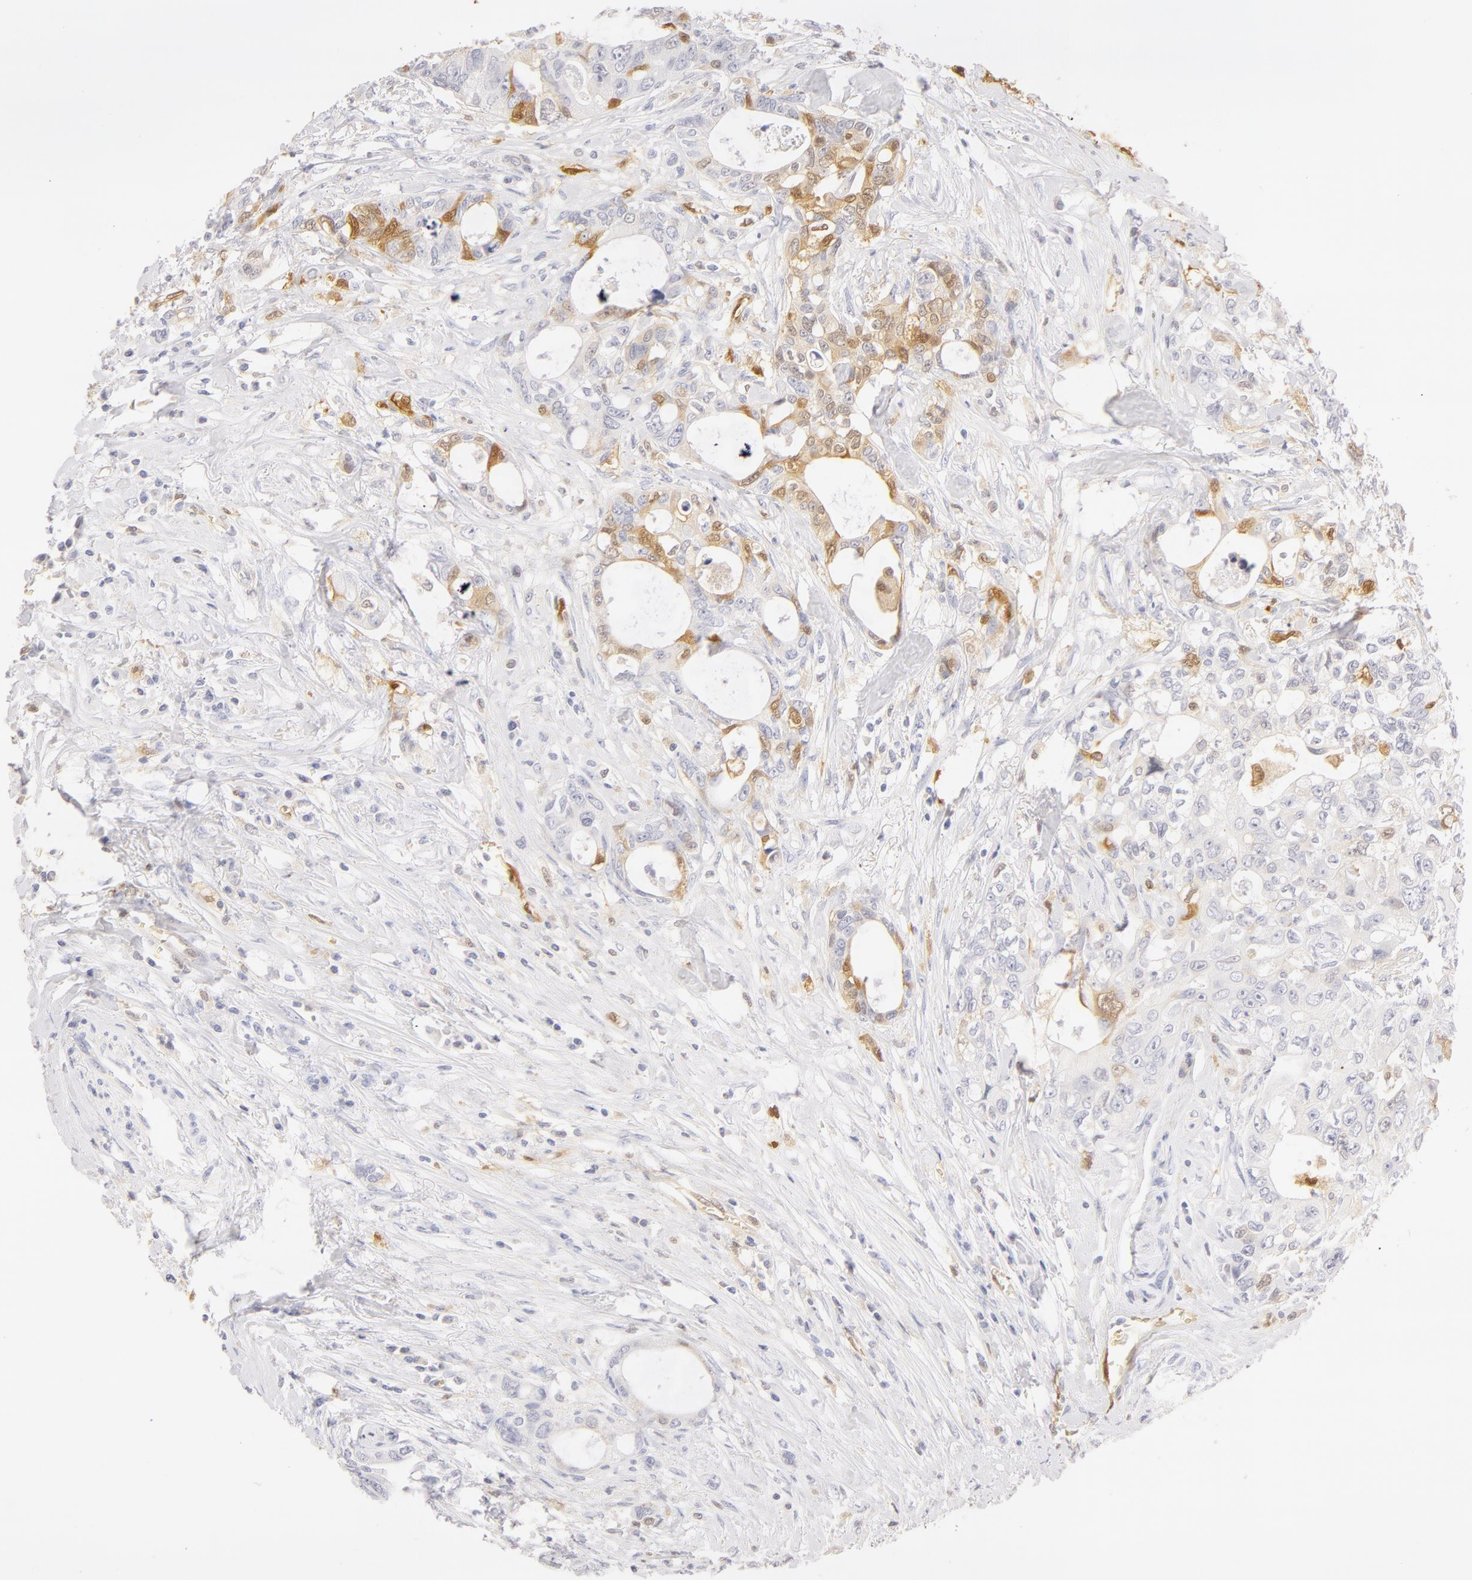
{"staining": {"intensity": "weak", "quantity": "<25%", "location": "nuclear"}, "tissue": "colorectal cancer", "cell_type": "Tumor cells", "image_type": "cancer", "snomed": [{"axis": "morphology", "description": "Adenocarcinoma, NOS"}, {"axis": "topography", "description": "Rectum"}], "caption": "Immunohistochemistry histopathology image of colorectal cancer stained for a protein (brown), which demonstrates no expression in tumor cells. (DAB (3,3'-diaminobenzidine) immunohistochemistry visualized using brightfield microscopy, high magnification).", "gene": "CA2", "patient": {"sex": "female", "age": 57}}